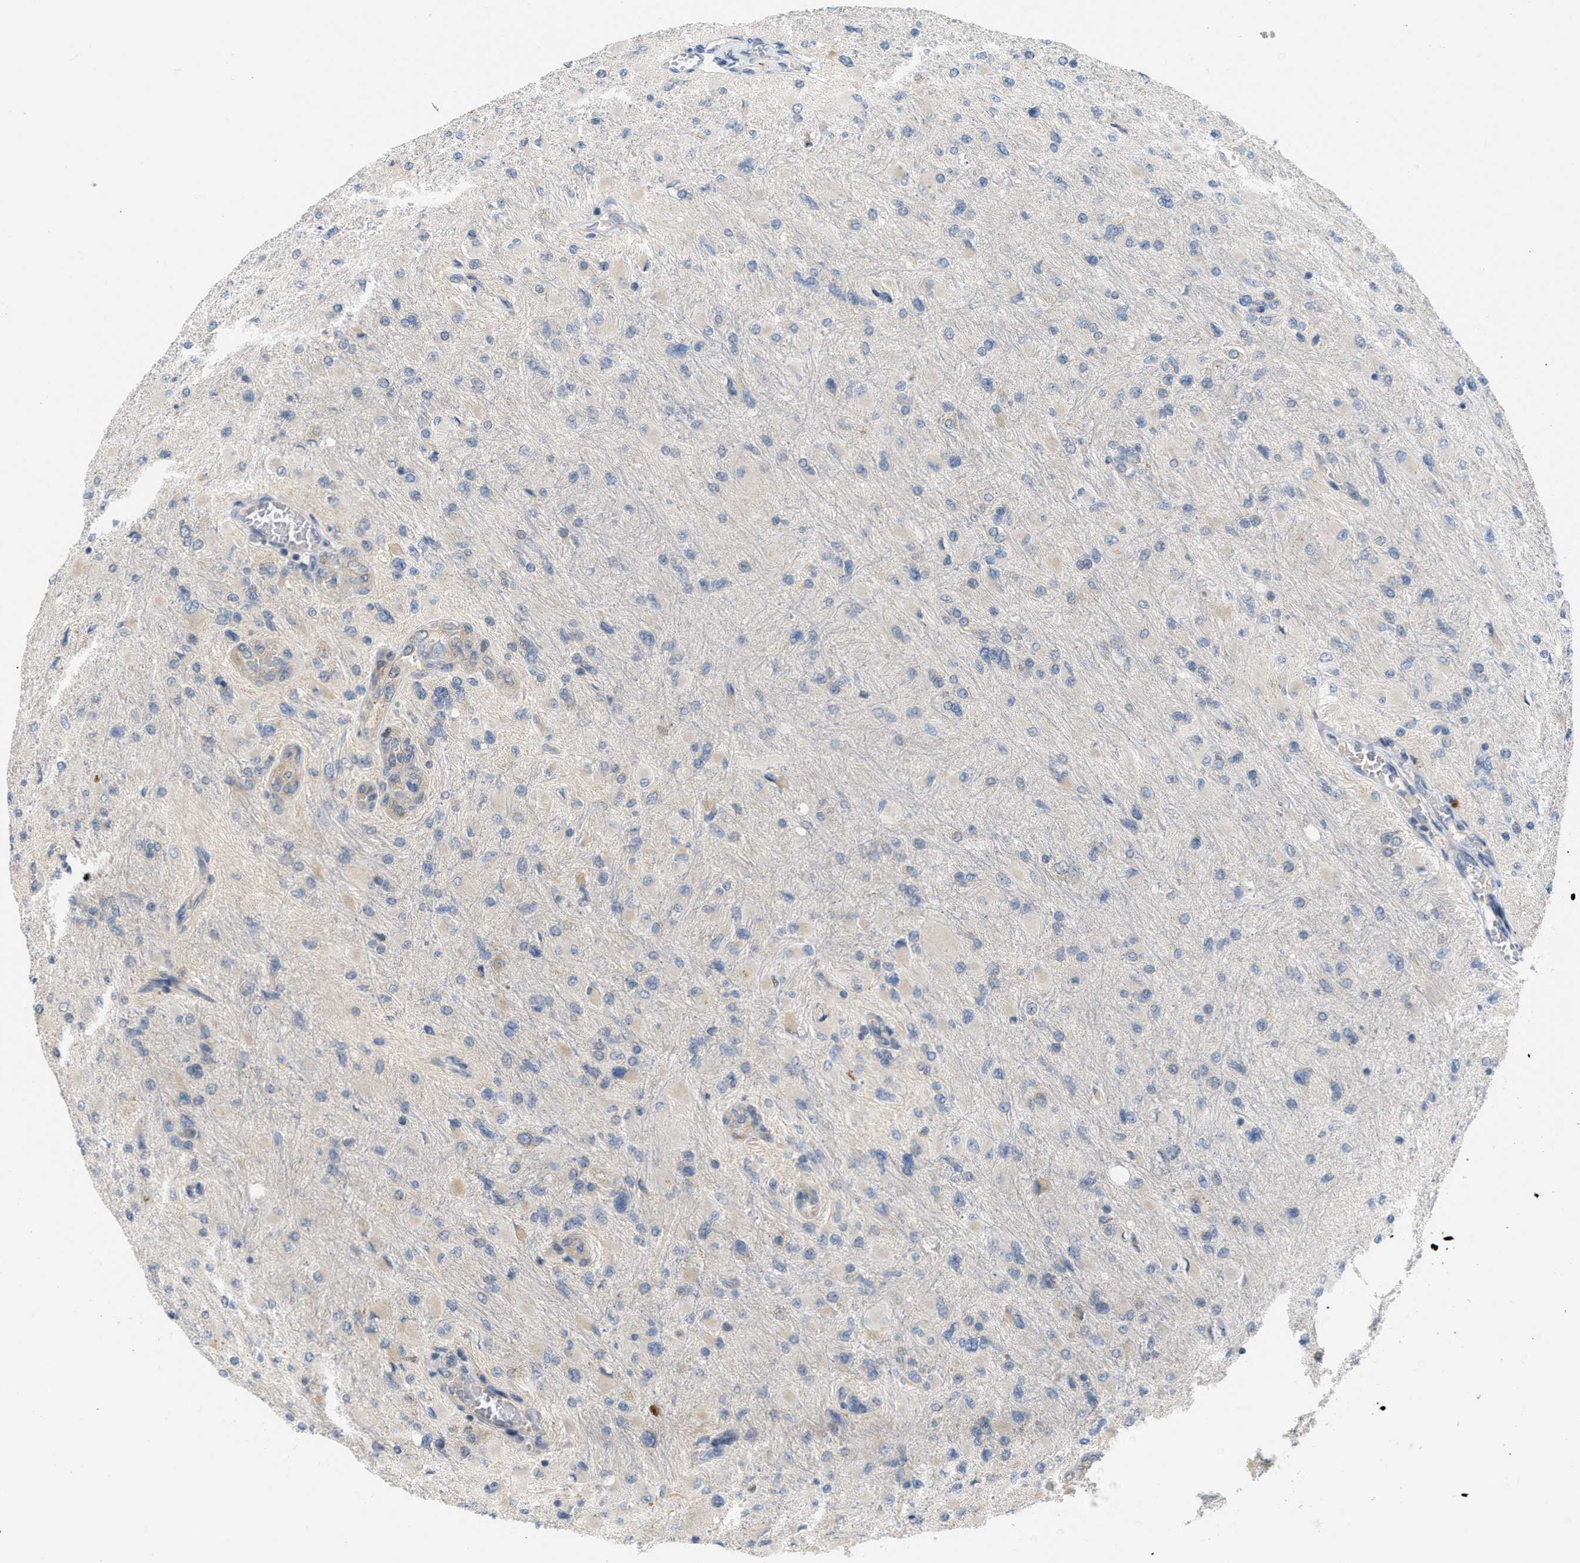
{"staining": {"intensity": "negative", "quantity": "none", "location": "none"}, "tissue": "glioma", "cell_type": "Tumor cells", "image_type": "cancer", "snomed": [{"axis": "morphology", "description": "Glioma, malignant, High grade"}, {"axis": "topography", "description": "Cerebral cortex"}], "caption": "Immunohistochemical staining of high-grade glioma (malignant) reveals no significant staining in tumor cells. The staining is performed using DAB brown chromogen with nuclei counter-stained in using hematoxylin.", "gene": "CSNK1A1", "patient": {"sex": "female", "age": 36}}